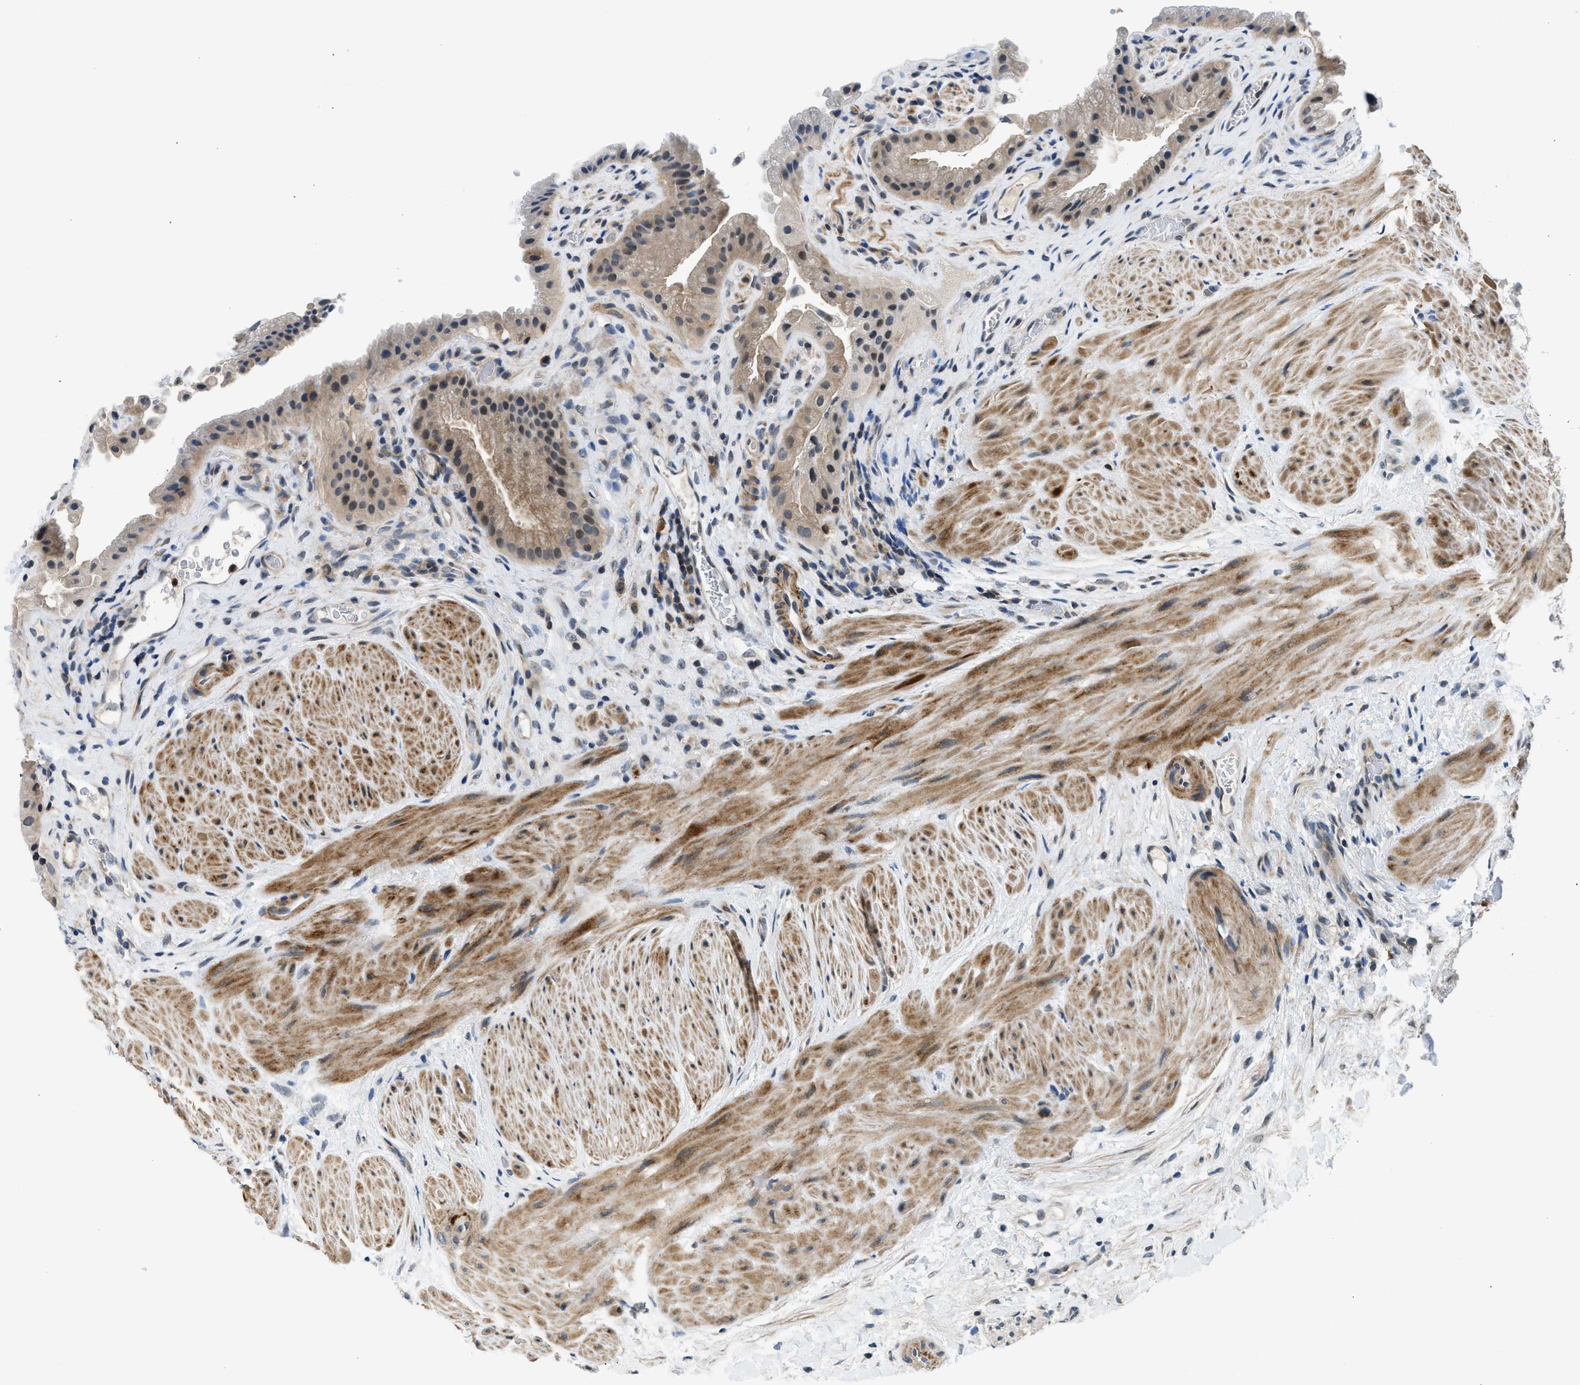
{"staining": {"intensity": "moderate", "quantity": ">75%", "location": "cytoplasmic/membranous,nuclear"}, "tissue": "gallbladder", "cell_type": "Glandular cells", "image_type": "normal", "snomed": [{"axis": "morphology", "description": "Normal tissue, NOS"}, {"axis": "topography", "description": "Gallbladder"}], "caption": "Immunohistochemistry staining of unremarkable gallbladder, which exhibits medium levels of moderate cytoplasmic/membranous,nuclear staining in about >75% of glandular cells indicating moderate cytoplasmic/membranous,nuclear protein staining. The staining was performed using DAB (brown) for protein detection and nuclei were counterstained in hematoxylin (blue).", "gene": "MTMR1", "patient": {"sex": "male", "age": 49}}